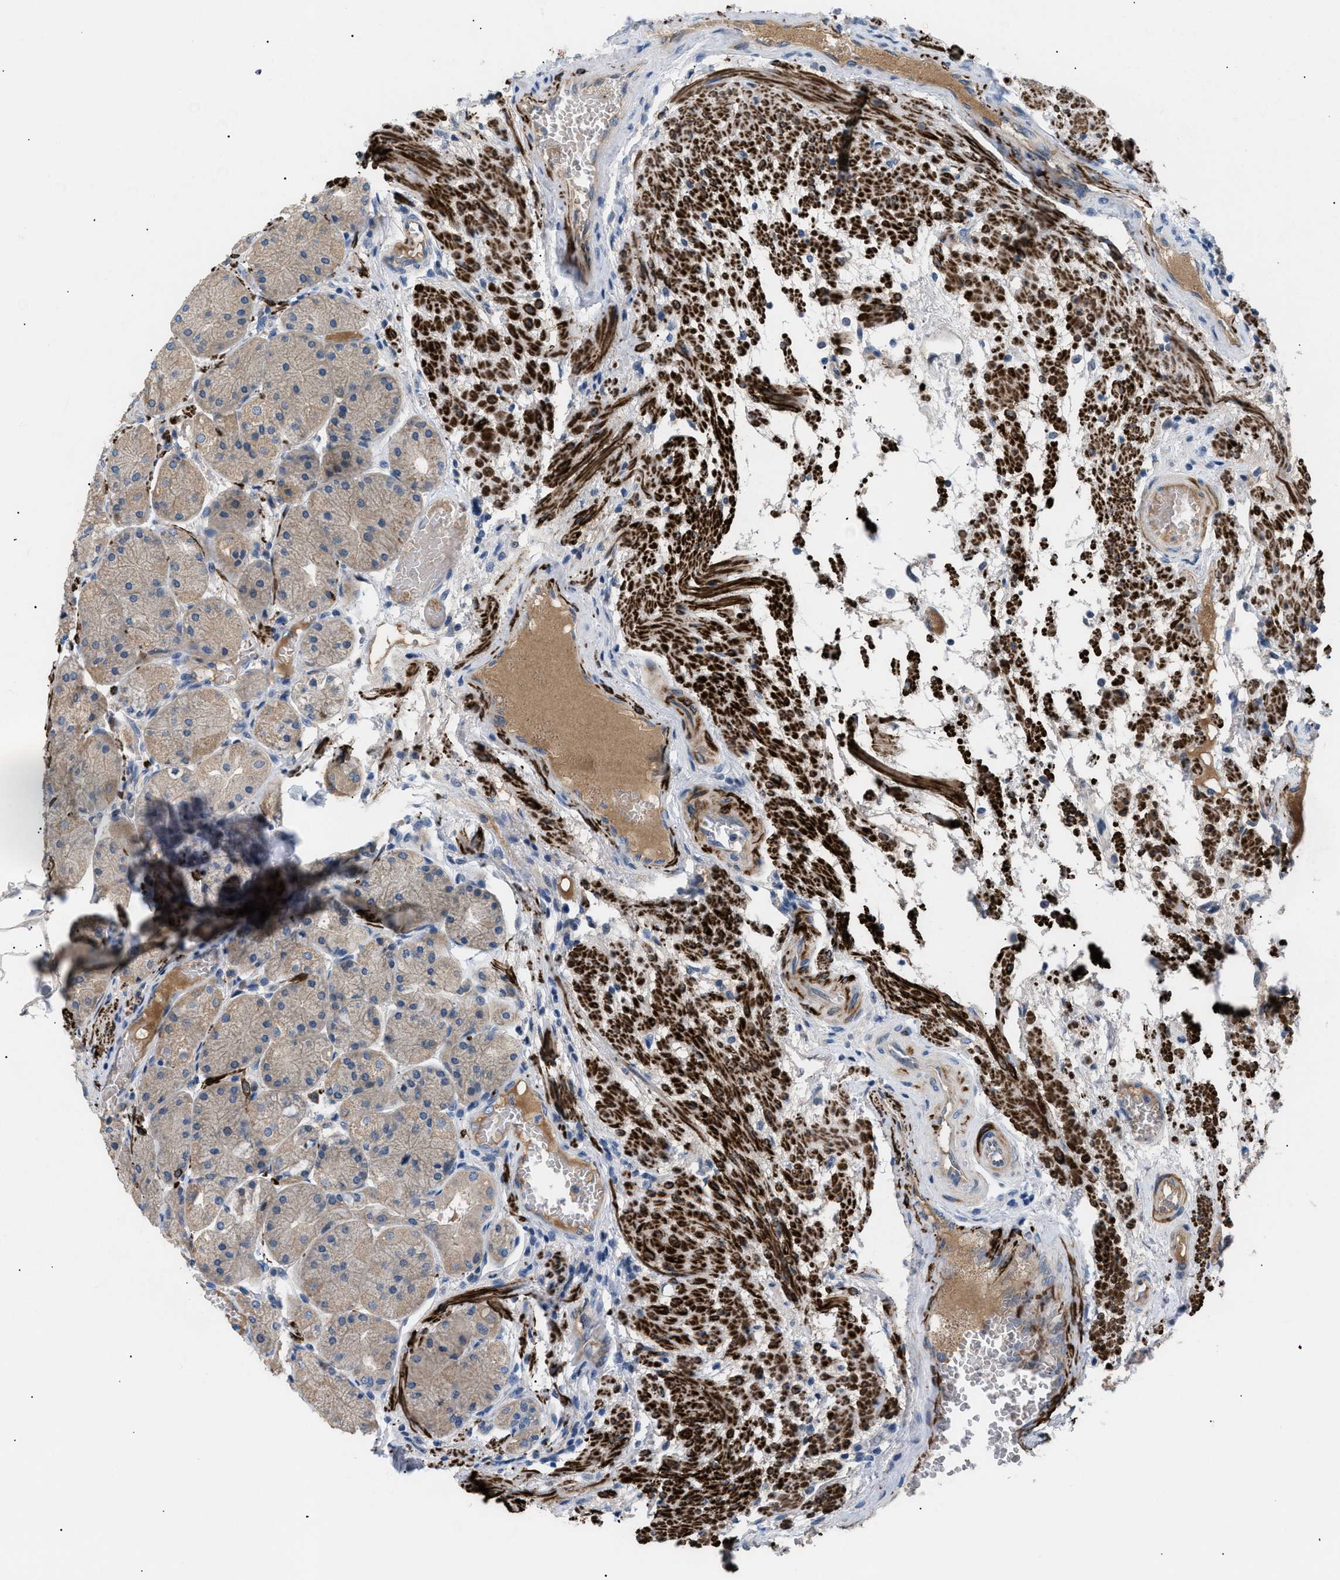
{"staining": {"intensity": "weak", "quantity": ">75%", "location": "cytoplasmic/membranous"}, "tissue": "stomach", "cell_type": "Glandular cells", "image_type": "normal", "snomed": [{"axis": "morphology", "description": "Normal tissue, NOS"}, {"axis": "topography", "description": "Stomach, upper"}], "caption": "Glandular cells exhibit weak cytoplasmic/membranous positivity in approximately >75% of cells in normal stomach.", "gene": "ICA1", "patient": {"sex": "male", "age": 72}}